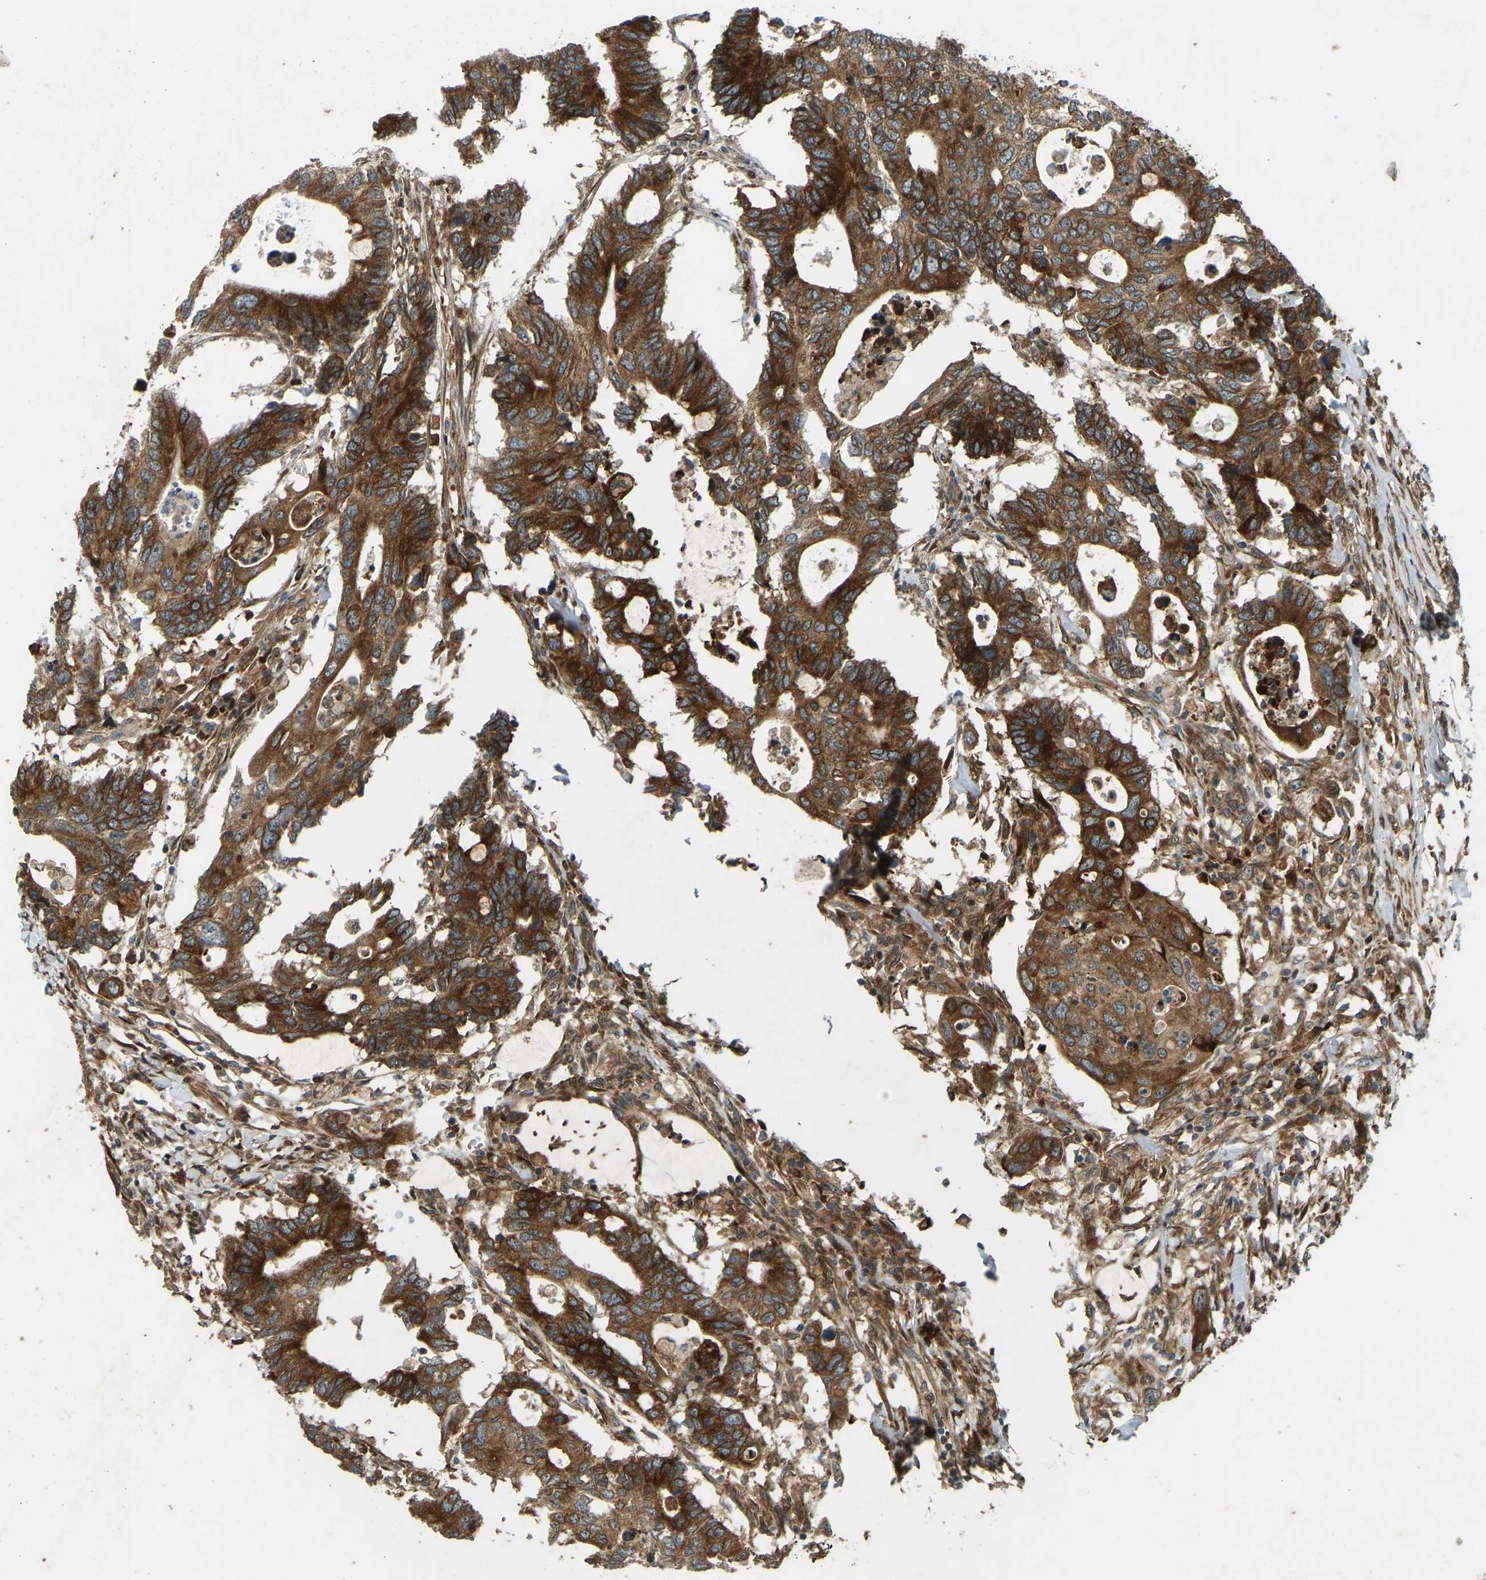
{"staining": {"intensity": "strong", "quantity": ">75%", "location": "cytoplasmic/membranous"}, "tissue": "colorectal cancer", "cell_type": "Tumor cells", "image_type": "cancer", "snomed": [{"axis": "morphology", "description": "Adenocarcinoma, NOS"}, {"axis": "topography", "description": "Colon"}], "caption": "The micrograph shows immunohistochemical staining of colorectal adenocarcinoma. There is strong cytoplasmic/membranous staining is seen in approximately >75% of tumor cells. (Brightfield microscopy of DAB IHC at high magnification).", "gene": "OS9", "patient": {"sex": "male", "age": 71}}